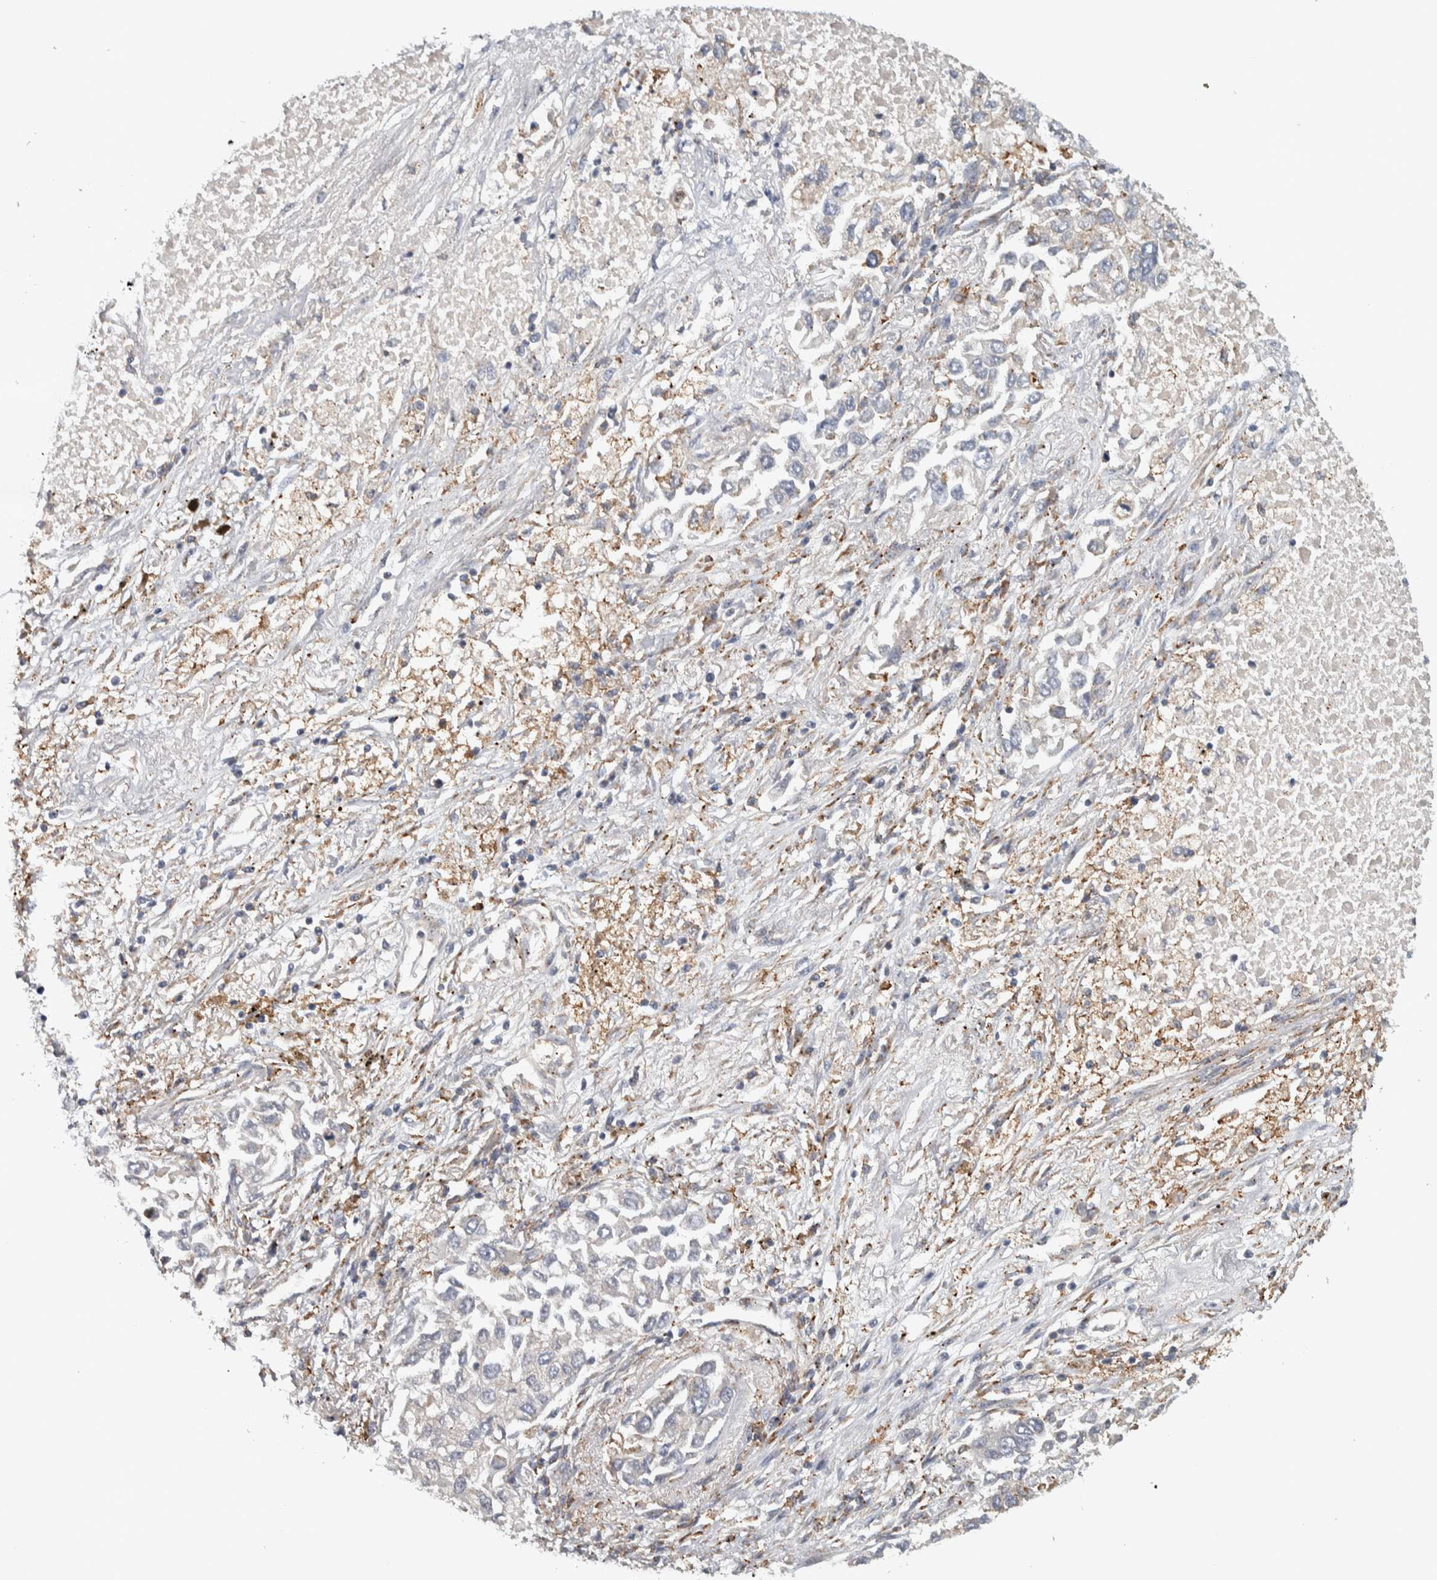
{"staining": {"intensity": "weak", "quantity": "<25%", "location": "cytoplasmic/membranous"}, "tissue": "lung cancer", "cell_type": "Tumor cells", "image_type": "cancer", "snomed": [{"axis": "morphology", "description": "Inflammation, NOS"}, {"axis": "morphology", "description": "Adenocarcinoma, NOS"}, {"axis": "topography", "description": "Lung"}], "caption": "Image shows no protein expression in tumor cells of lung adenocarcinoma tissue.", "gene": "ADPRM", "patient": {"sex": "male", "age": 63}}